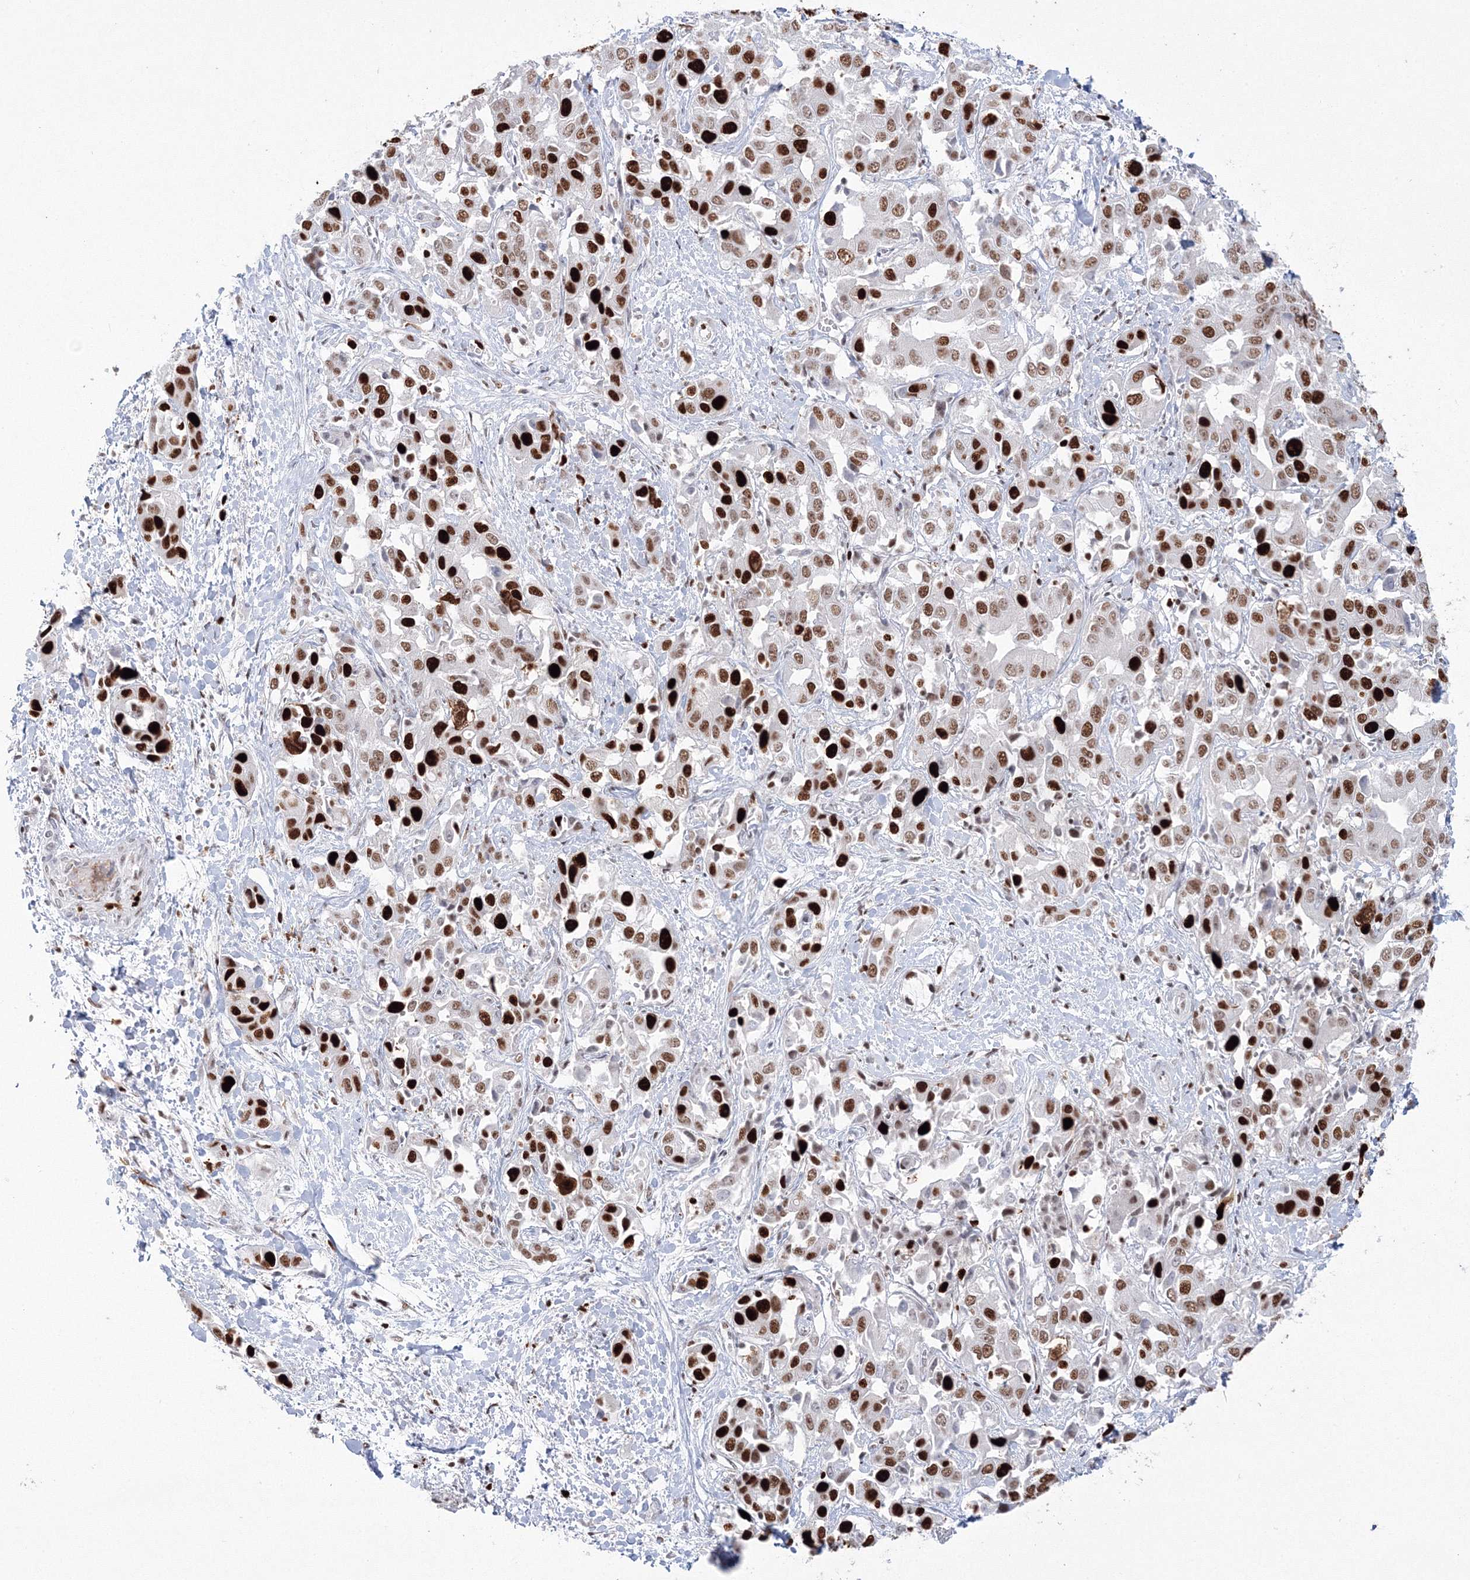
{"staining": {"intensity": "strong", "quantity": ">75%", "location": "nuclear"}, "tissue": "liver cancer", "cell_type": "Tumor cells", "image_type": "cancer", "snomed": [{"axis": "morphology", "description": "Cholangiocarcinoma"}, {"axis": "topography", "description": "Liver"}], "caption": "High-magnification brightfield microscopy of liver cholangiocarcinoma stained with DAB (brown) and counterstained with hematoxylin (blue). tumor cells exhibit strong nuclear positivity is seen in about>75% of cells. (brown staining indicates protein expression, while blue staining denotes nuclei).", "gene": "LIG1", "patient": {"sex": "female", "age": 52}}